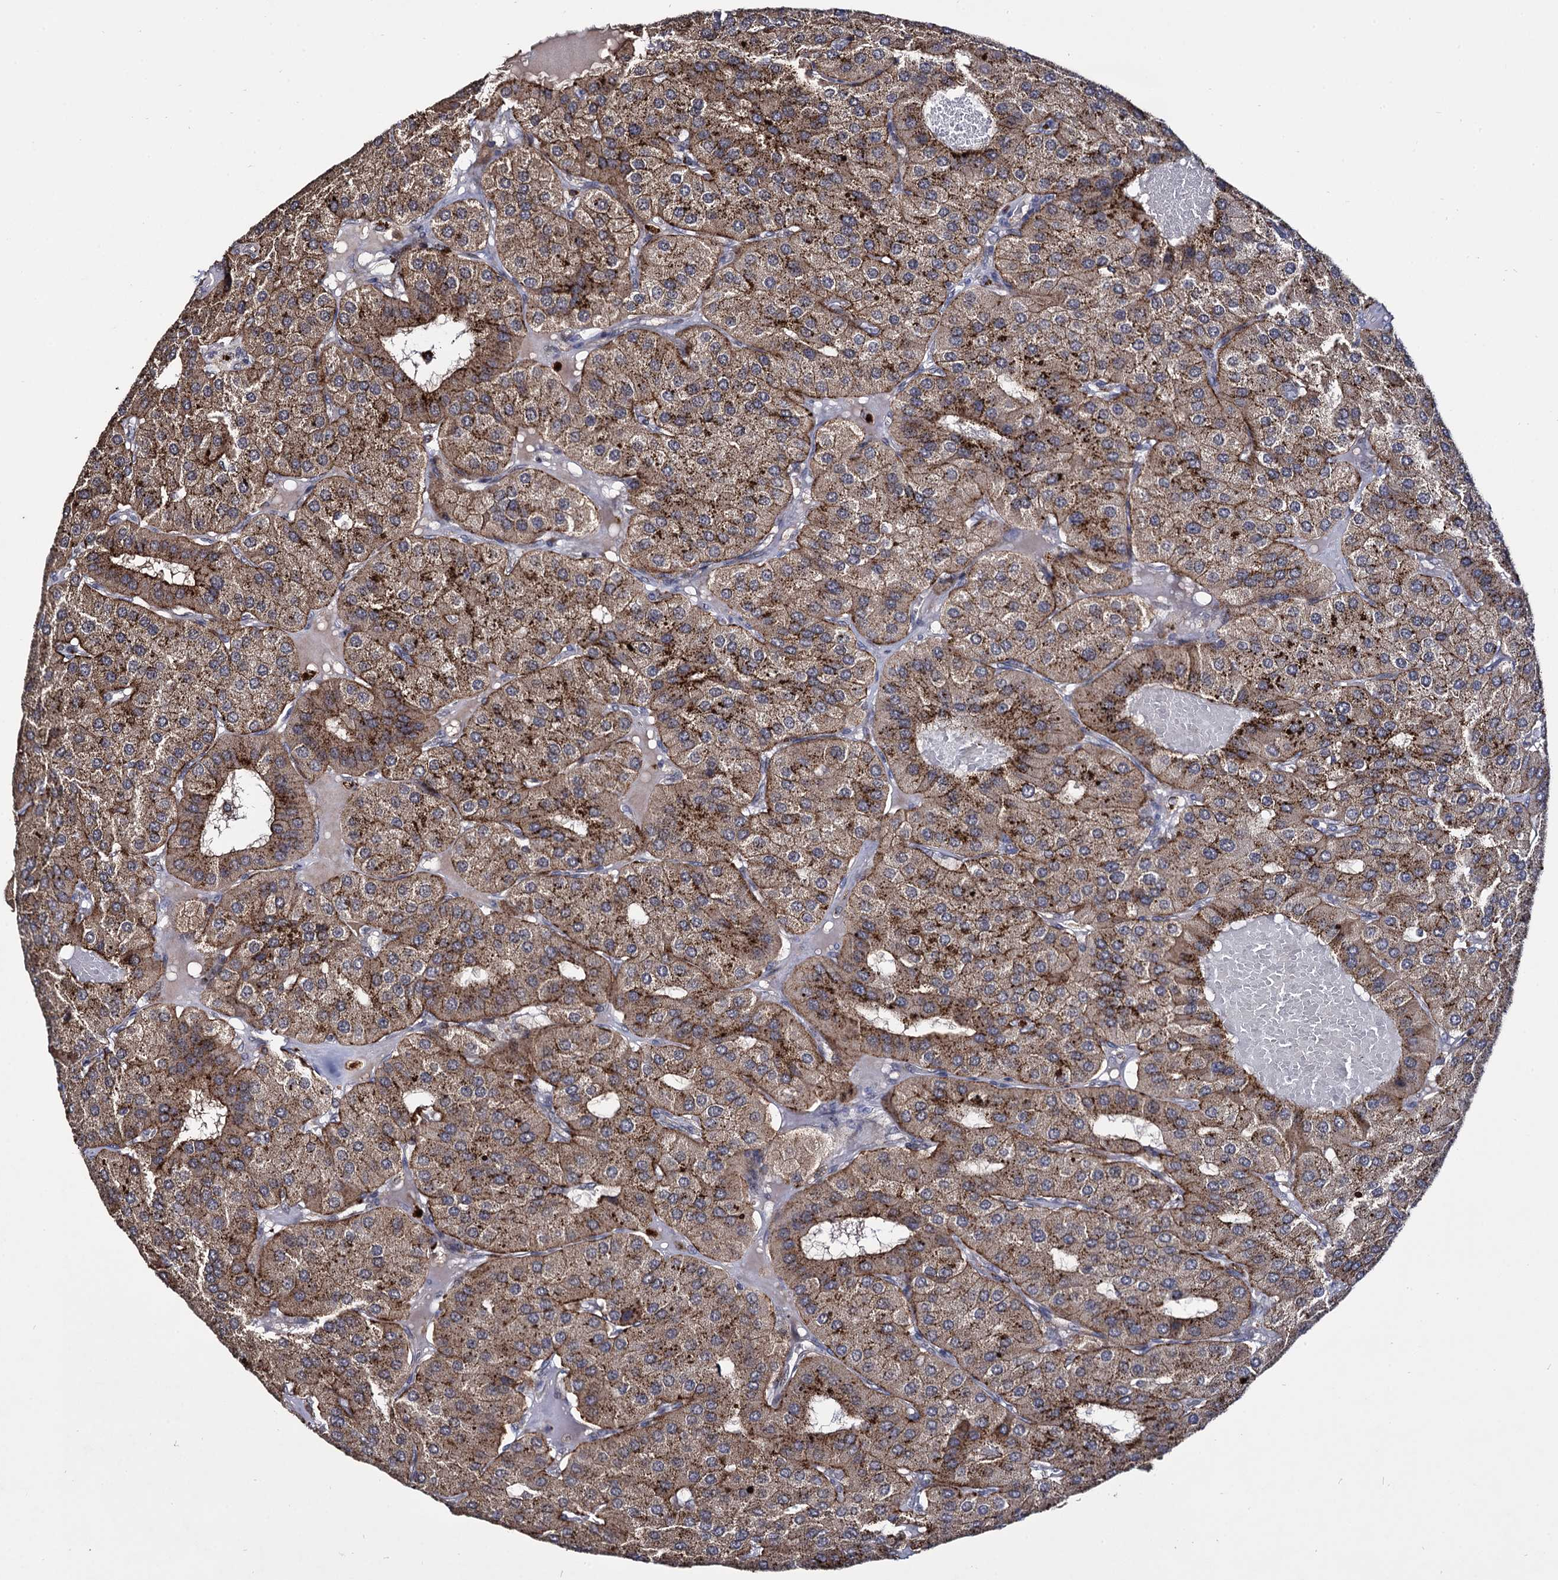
{"staining": {"intensity": "moderate", "quantity": ">75%", "location": "cytoplasmic/membranous"}, "tissue": "parathyroid gland", "cell_type": "Glandular cells", "image_type": "normal", "snomed": [{"axis": "morphology", "description": "Normal tissue, NOS"}, {"axis": "morphology", "description": "Adenoma, NOS"}, {"axis": "topography", "description": "Parathyroid gland"}], "caption": "The micrograph exhibits a brown stain indicating the presence of a protein in the cytoplasmic/membranous of glandular cells in parathyroid gland.", "gene": "MICAL2", "patient": {"sex": "female", "age": 86}}